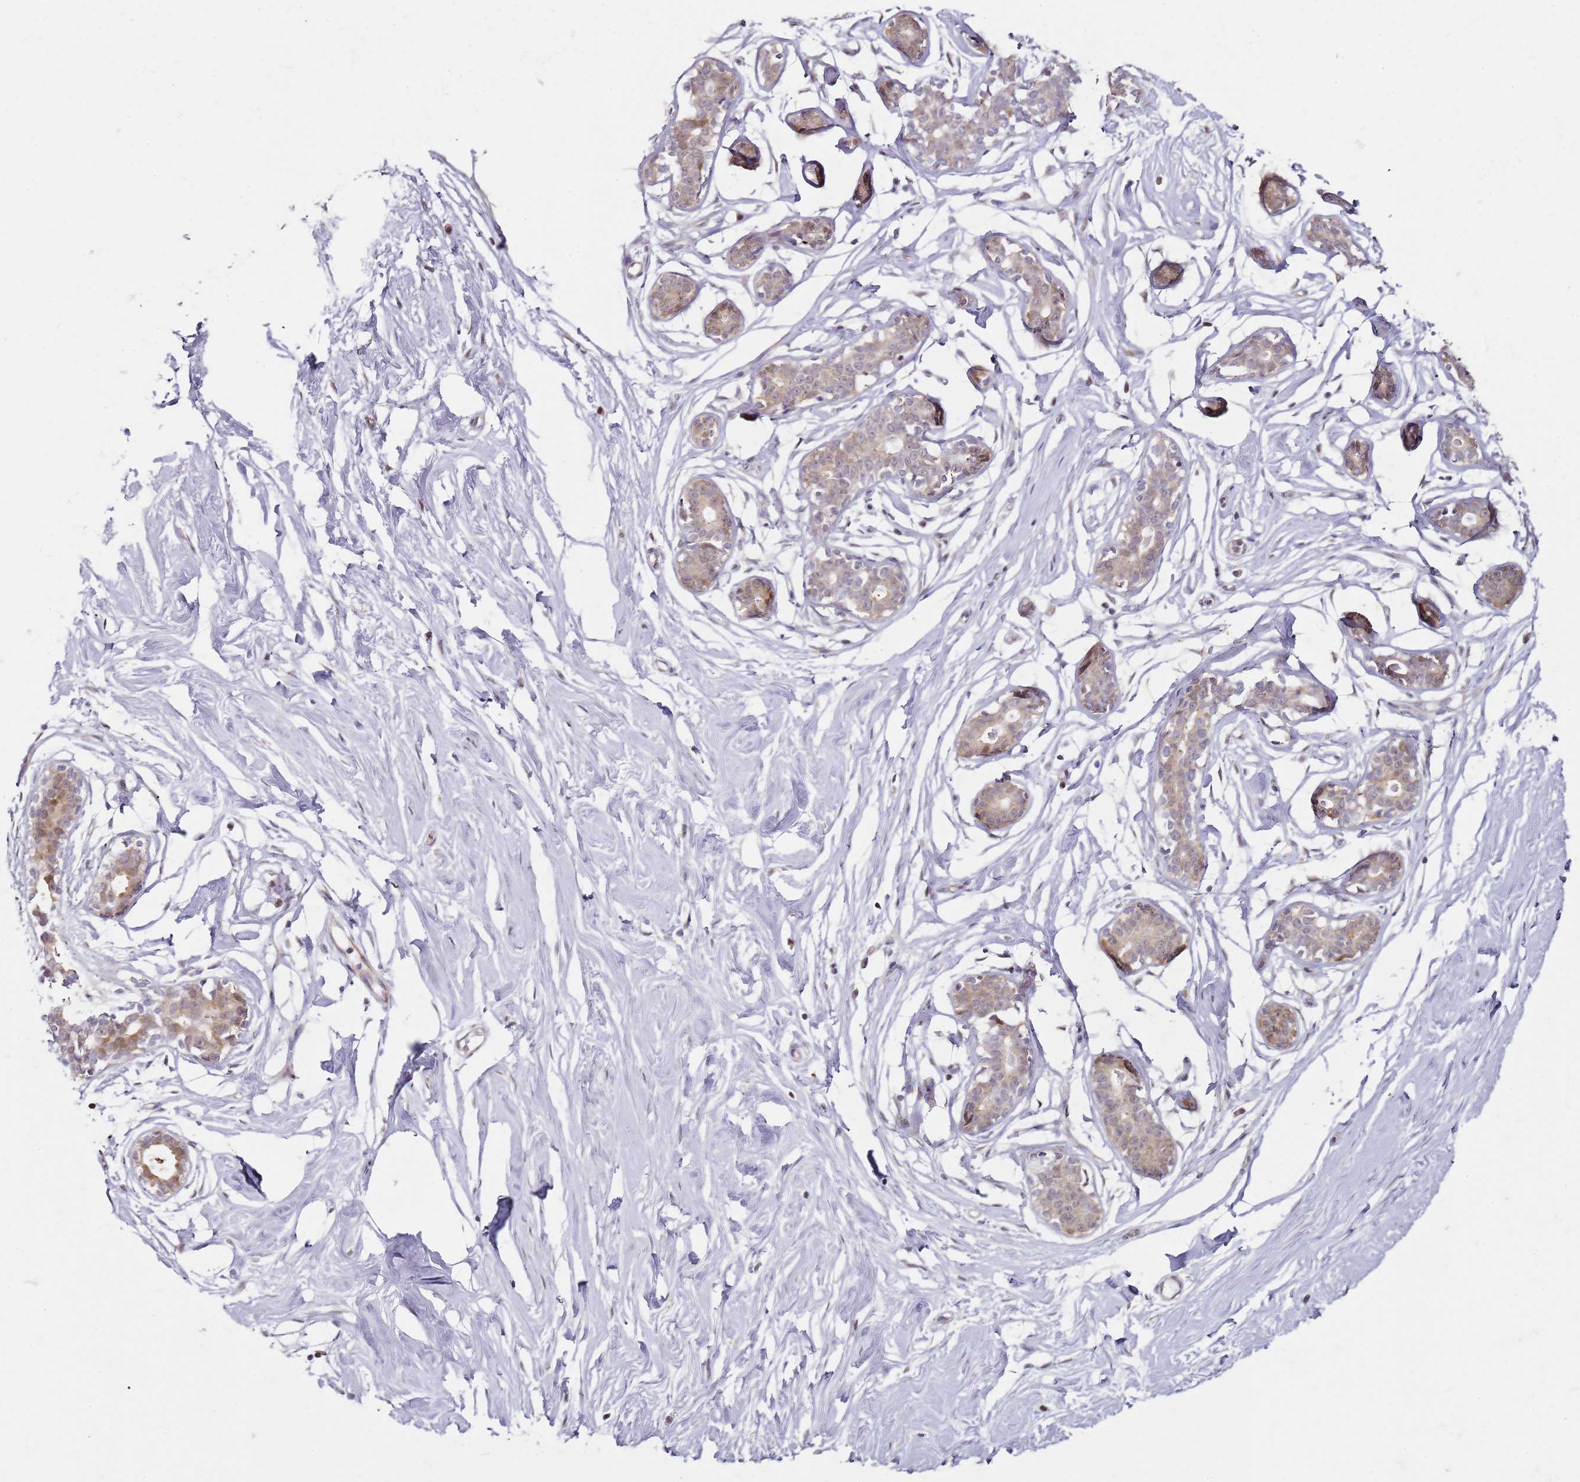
{"staining": {"intensity": "moderate", "quantity": "<25%", "location": "cytoplasmic/membranous"}, "tissue": "breast", "cell_type": "Glandular cells", "image_type": "normal", "snomed": [{"axis": "morphology", "description": "Normal tissue, NOS"}, {"axis": "morphology", "description": "Adenoma, NOS"}, {"axis": "topography", "description": "Breast"}], "caption": "Moderate cytoplasmic/membranous protein positivity is identified in about <25% of glandular cells in breast.", "gene": "PSMD4", "patient": {"sex": "female", "age": 23}}